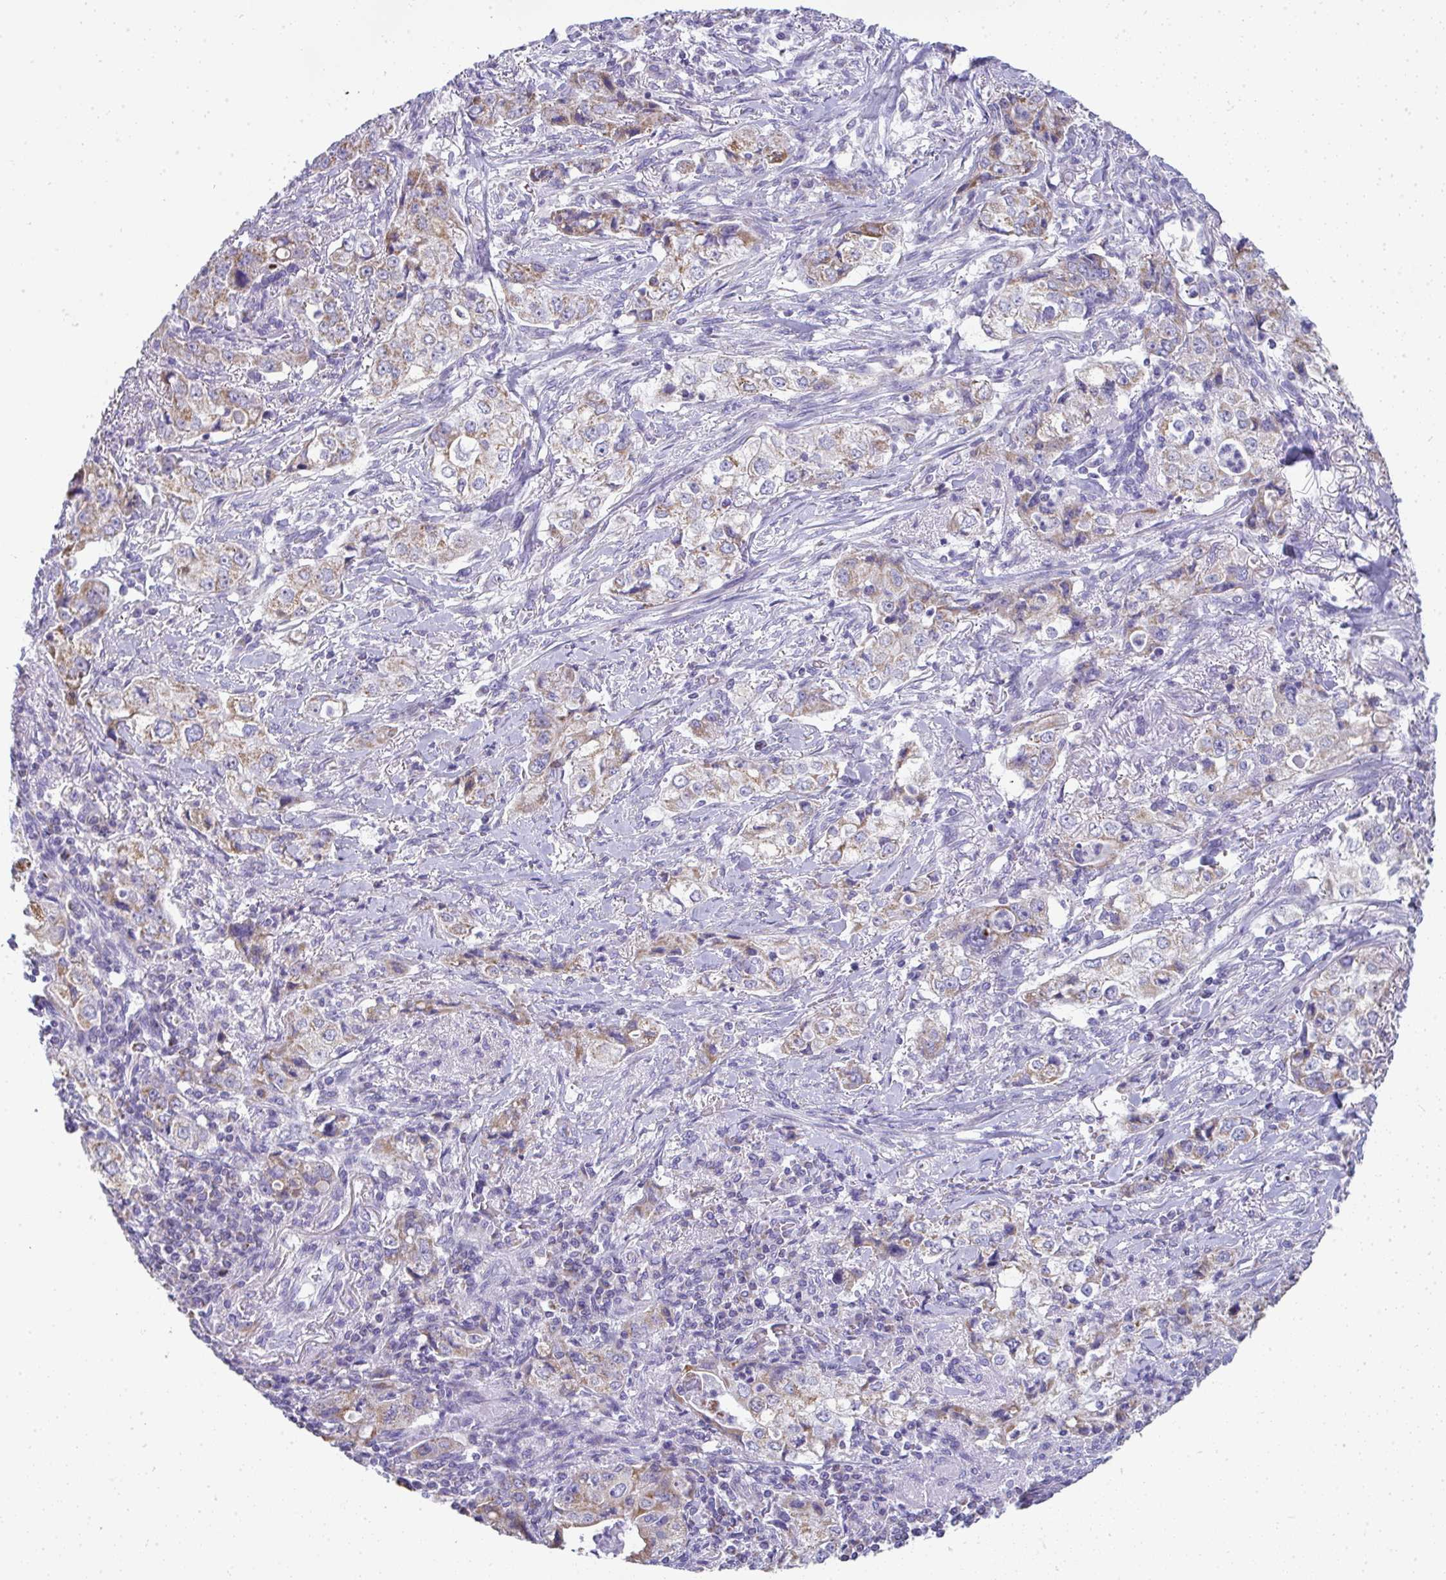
{"staining": {"intensity": "weak", "quantity": "25%-75%", "location": "cytoplasmic/membranous"}, "tissue": "stomach cancer", "cell_type": "Tumor cells", "image_type": "cancer", "snomed": [{"axis": "morphology", "description": "Adenocarcinoma, NOS"}, {"axis": "topography", "description": "Stomach, upper"}], "caption": "Stomach adenocarcinoma stained for a protein (brown) displays weak cytoplasmic/membranous positive expression in about 25%-75% of tumor cells.", "gene": "SLC6A1", "patient": {"sex": "male", "age": 75}}